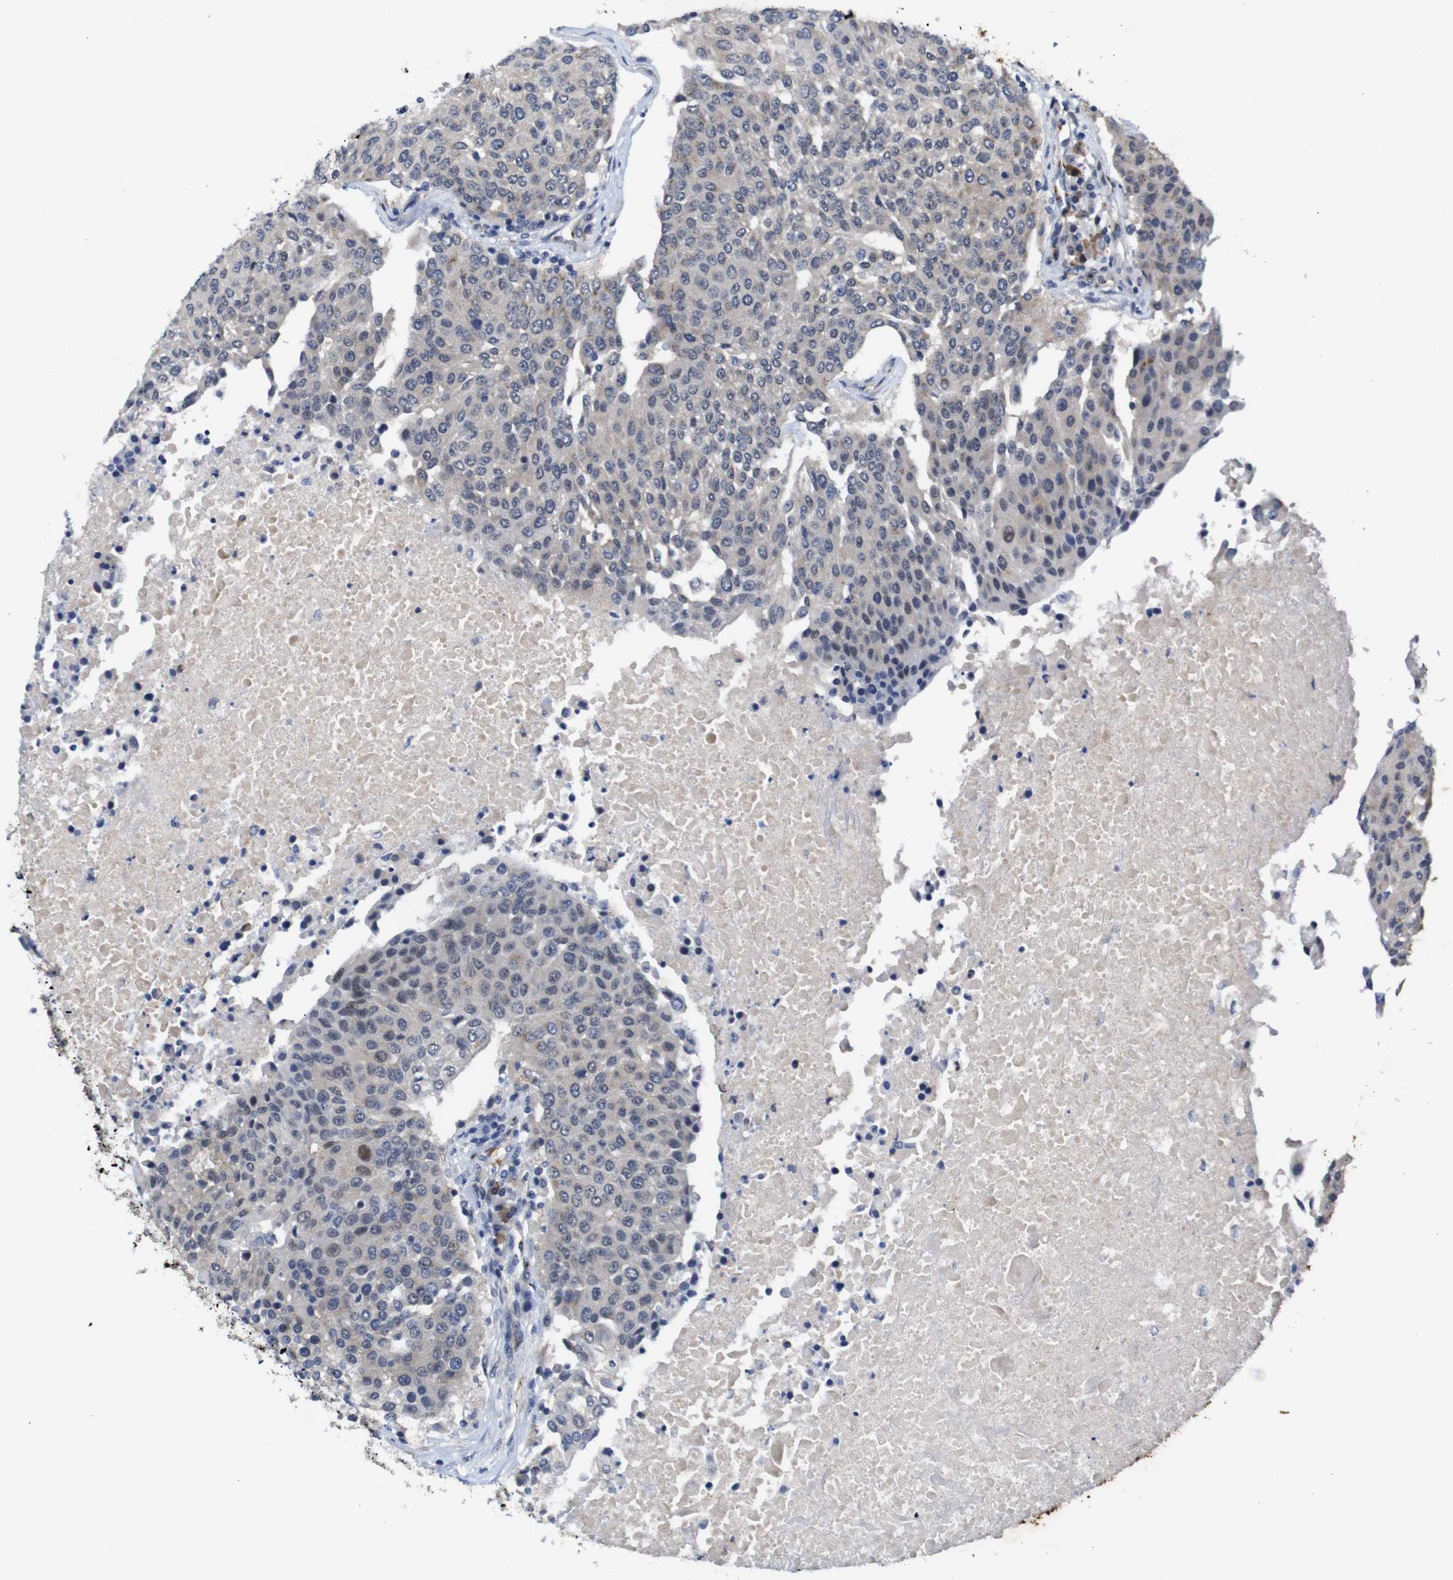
{"staining": {"intensity": "weak", "quantity": "<25%", "location": "cytoplasmic/membranous"}, "tissue": "urothelial cancer", "cell_type": "Tumor cells", "image_type": "cancer", "snomed": [{"axis": "morphology", "description": "Urothelial carcinoma, High grade"}, {"axis": "topography", "description": "Urinary bladder"}], "caption": "DAB immunohistochemical staining of urothelial carcinoma (high-grade) displays no significant positivity in tumor cells. Nuclei are stained in blue.", "gene": "FURIN", "patient": {"sex": "female", "age": 85}}